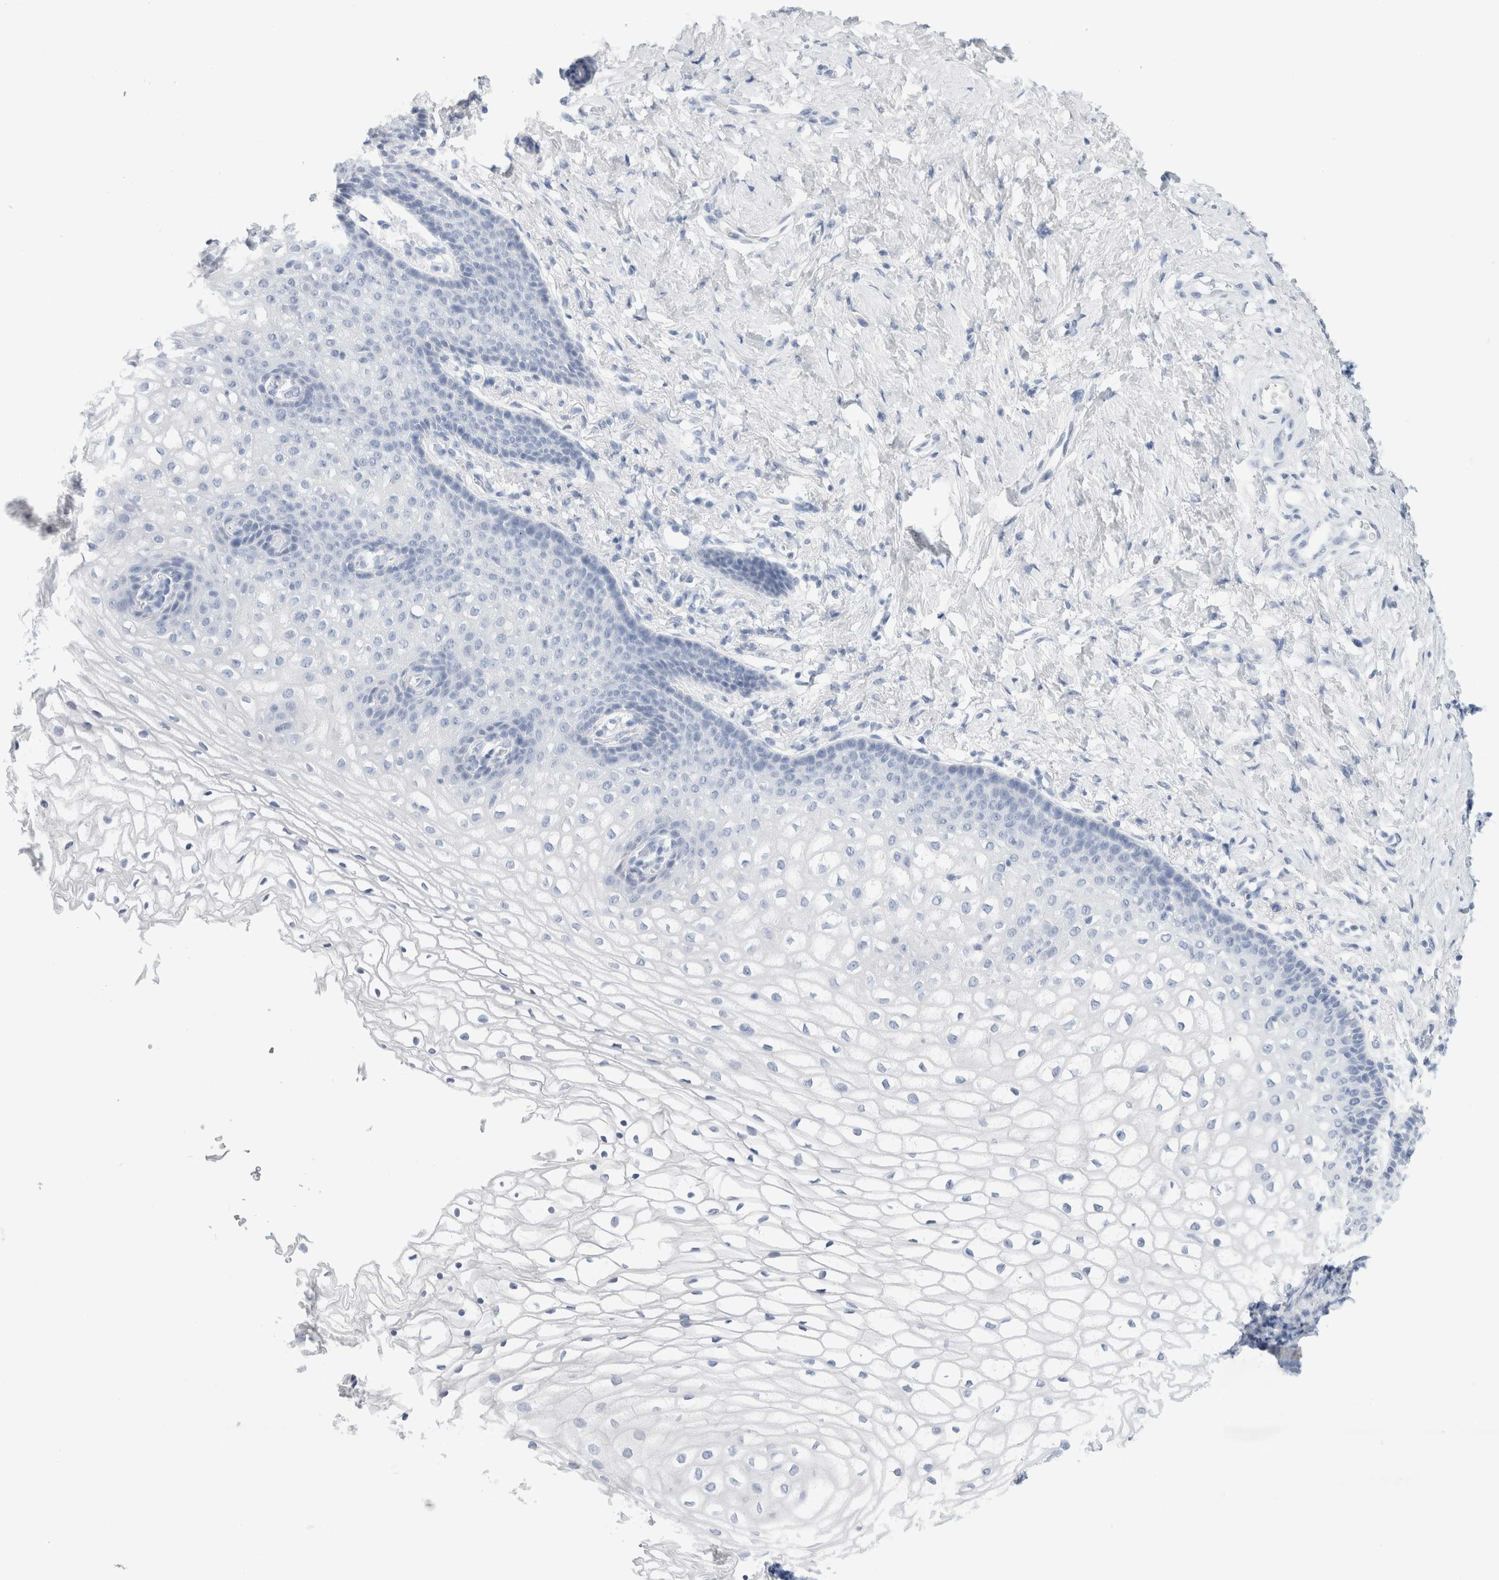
{"staining": {"intensity": "negative", "quantity": "none", "location": "none"}, "tissue": "vagina", "cell_type": "Squamous epithelial cells", "image_type": "normal", "snomed": [{"axis": "morphology", "description": "Normal tissue, NOS"}, {"axis": "topography", "description": "Vagina"}], "caption": "There is no significant positivity in squamous epithelial cells of vagina. (DAB (3,3'-diaminobenzidine) immunohistochemistry (IHC), high magnification).", "gene": "ECHDC2", "patient": {"sex": "female", "age": 60}}